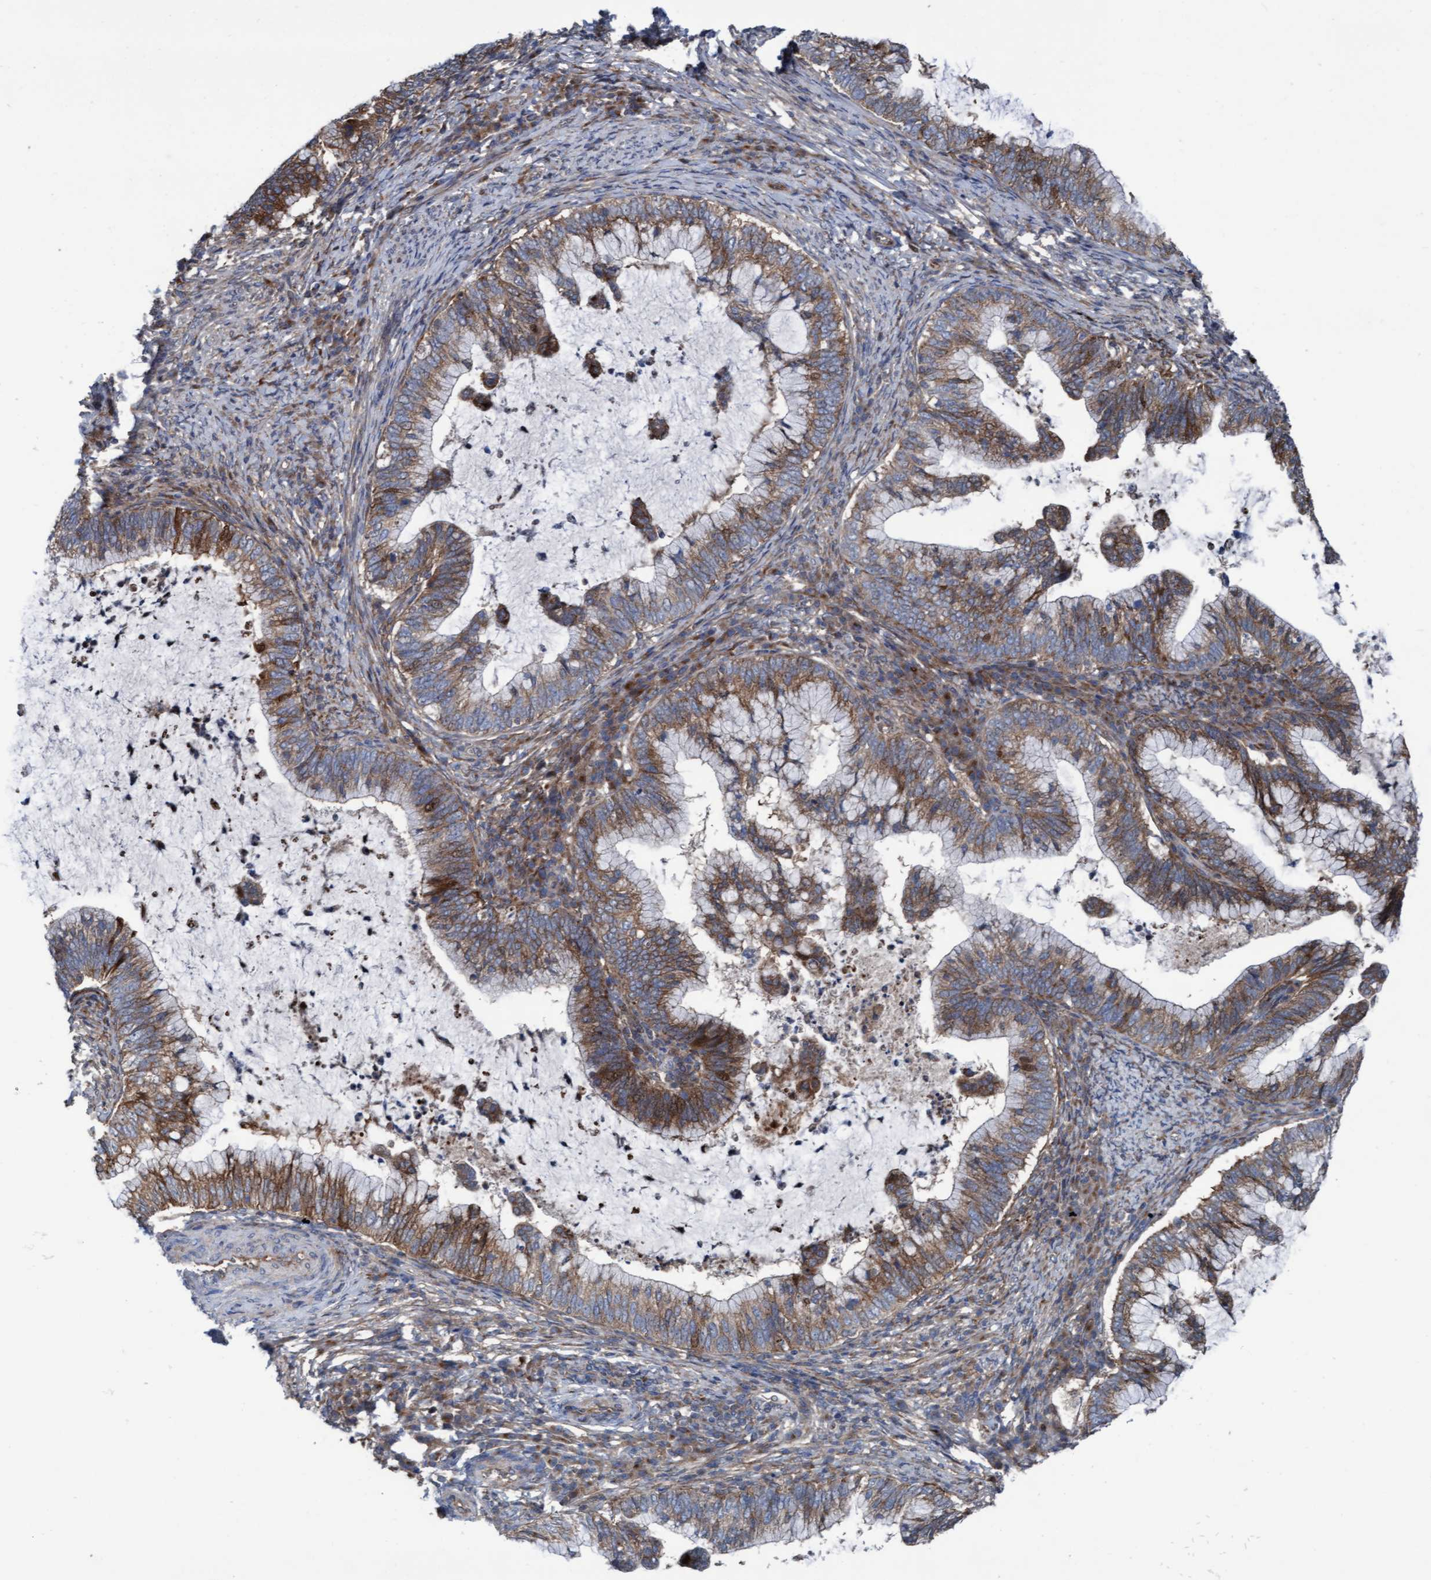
{"staining": {"intensity": "moderate", "quantity": ">75%", "location": "cytoplasmic/membranous"}, "tissue": "cervical cancer", "cell_type": "Tumor cells", "image_type": "cancer", "snomed": [{"axis": "morphology", "description": "Adenocarcinoma, NOS"}, {"axis": "topography", "description": "Cervix"}], "caption": "Cervical adenocarcinoma stained with DAB (3,3'-diaminobenzidine) immunohistochemistry shows medium levels of moderate cytoplasmic/membranous positivity in about >75% of tumor cells. Immunohistochemistry stains the protein in brown and the nuclei are stained blue.", "gene": "KLHL26", "patient": {"sex": "female", "age": 36}}